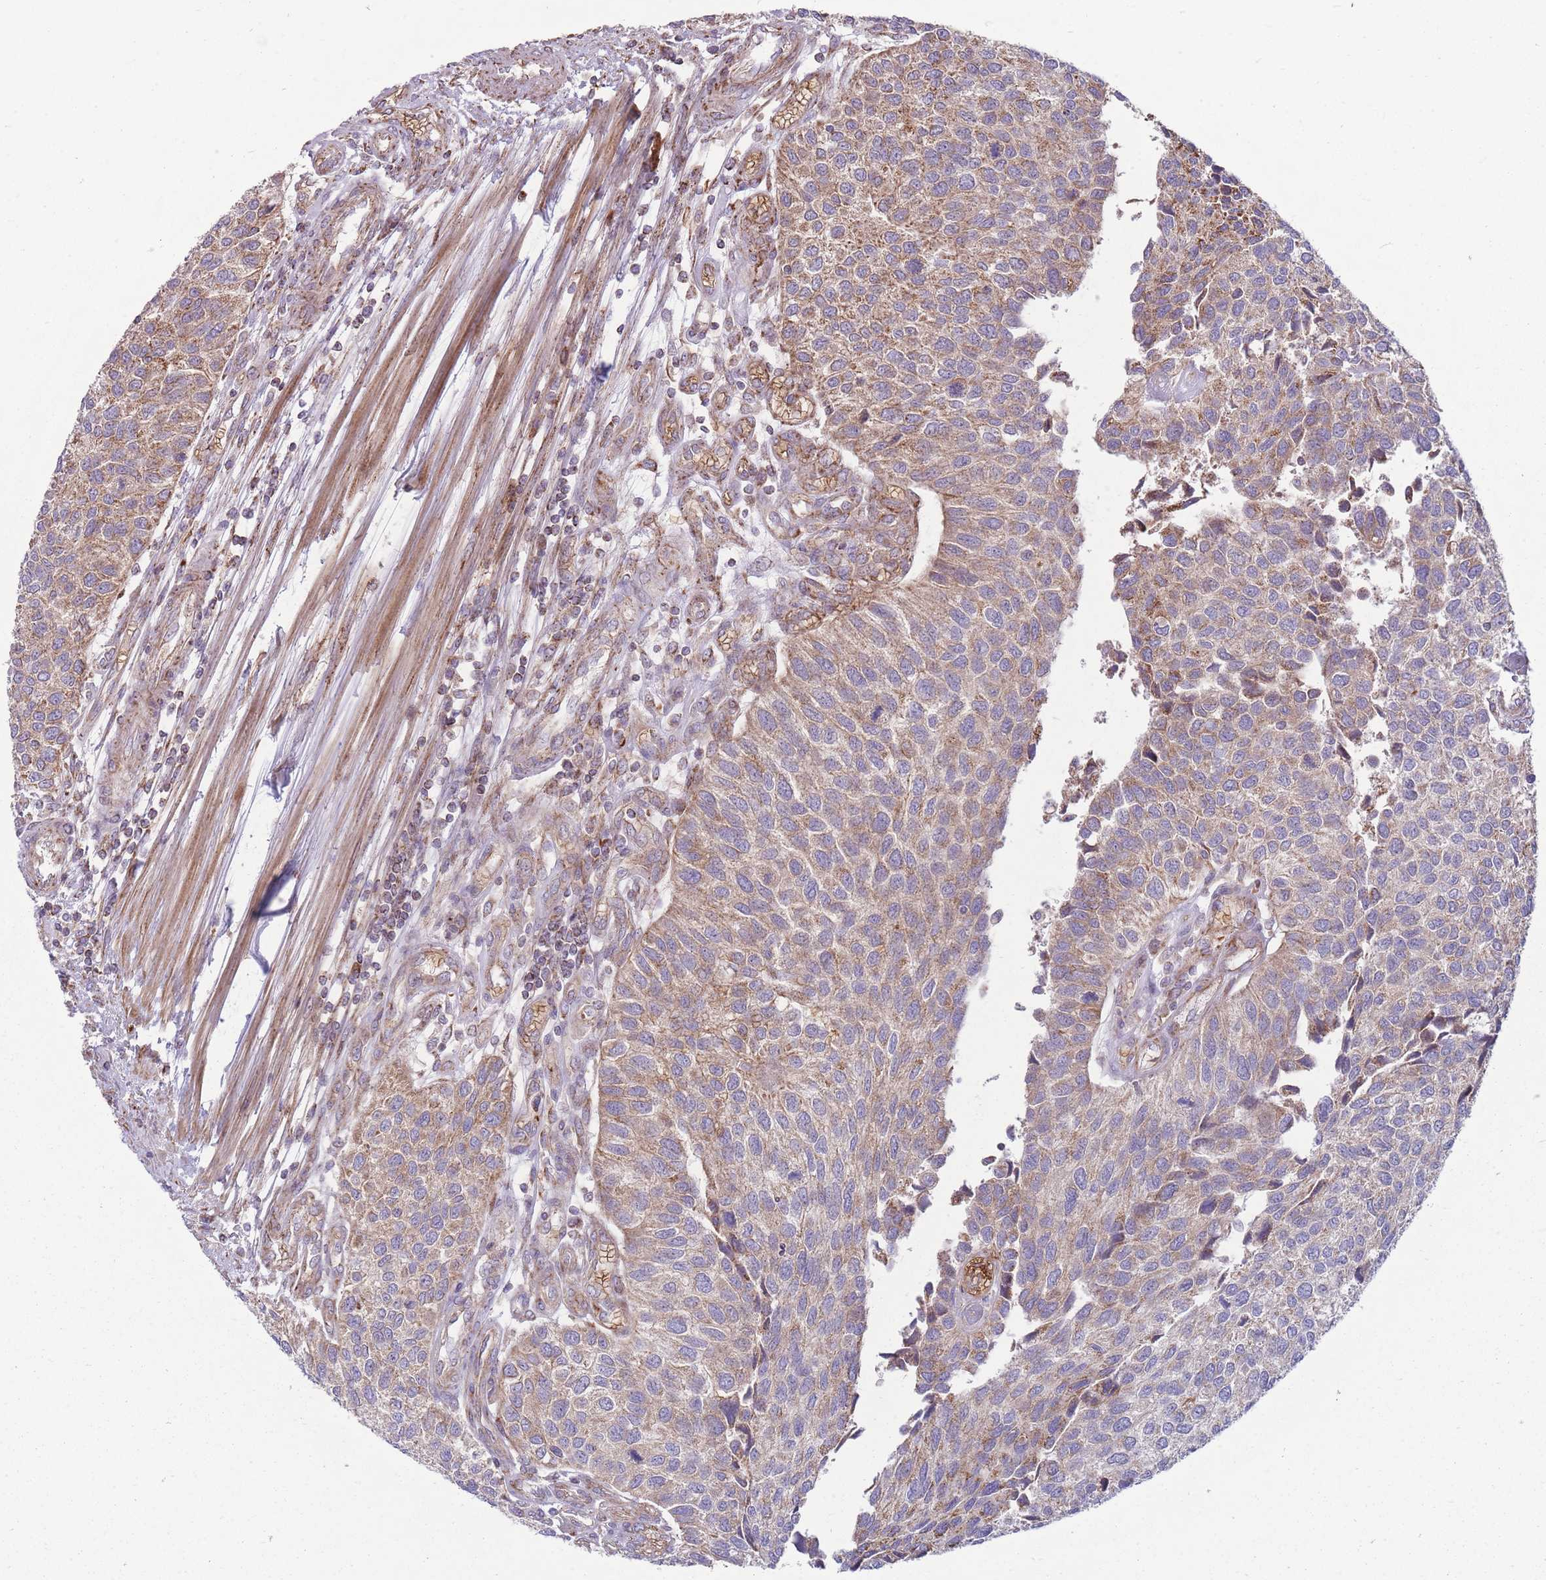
{"staining": {"intensity": "moderate", "quantity": "<25%", "location": "cytoplasmic/membranous"}, "tissue": "urothelial cancer", "cell_type": "Tumor cells", "image_type": "cancer", "snomed": [{"axis": "morphology", "description": "Urothelial carcinoma, NOS"}, {"axis": "topography", "description": "Urinary bladder"}], "caption": "Urothelial cancer stained with a brown dye shows moderate cytoplasmic/membranous positive staining in about <25% of tumor cells.", "gene": "ANKRD10", "patient": {"sex": "male", "age": 55}}